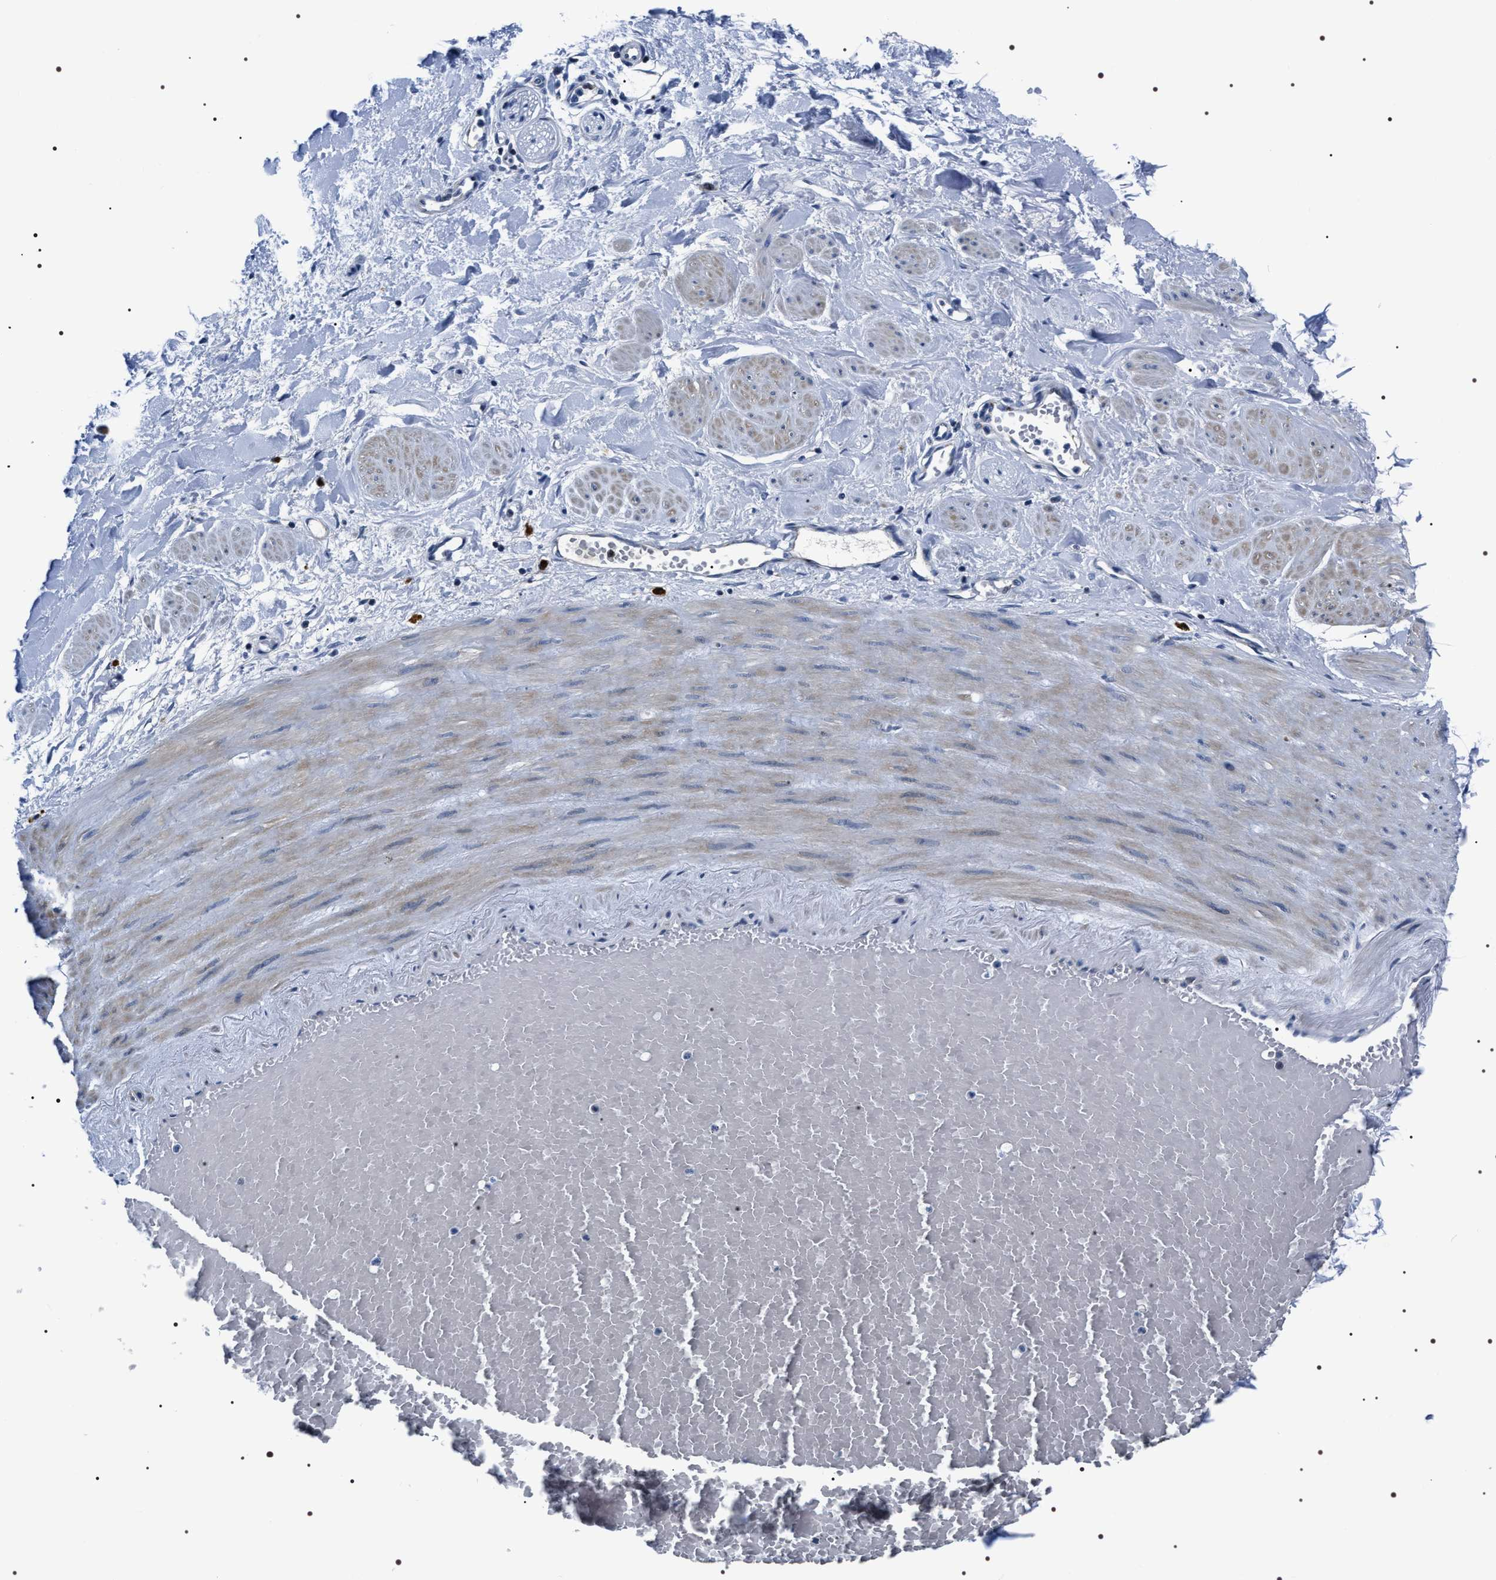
{"staining": {"intensity": "negative", "quantity": "none", "location": "none"}, "tissue": "adipose tissue", "cell_type": "Adipocytes", "image_type": "normal", "snomed": [{"axis": "morphology", "description": "Normal tissue, NOS"}, {"axis": "topography", "description": "Soft tissue"}, {"axis": "topography", "description": "Vascular tissue"}], "caption": "IHC of unremarkable human adipose tissue demonstrates no staining in adipocytes.", "gene": "NTMT1", "patient": {"sex": "female", "age": 35}}